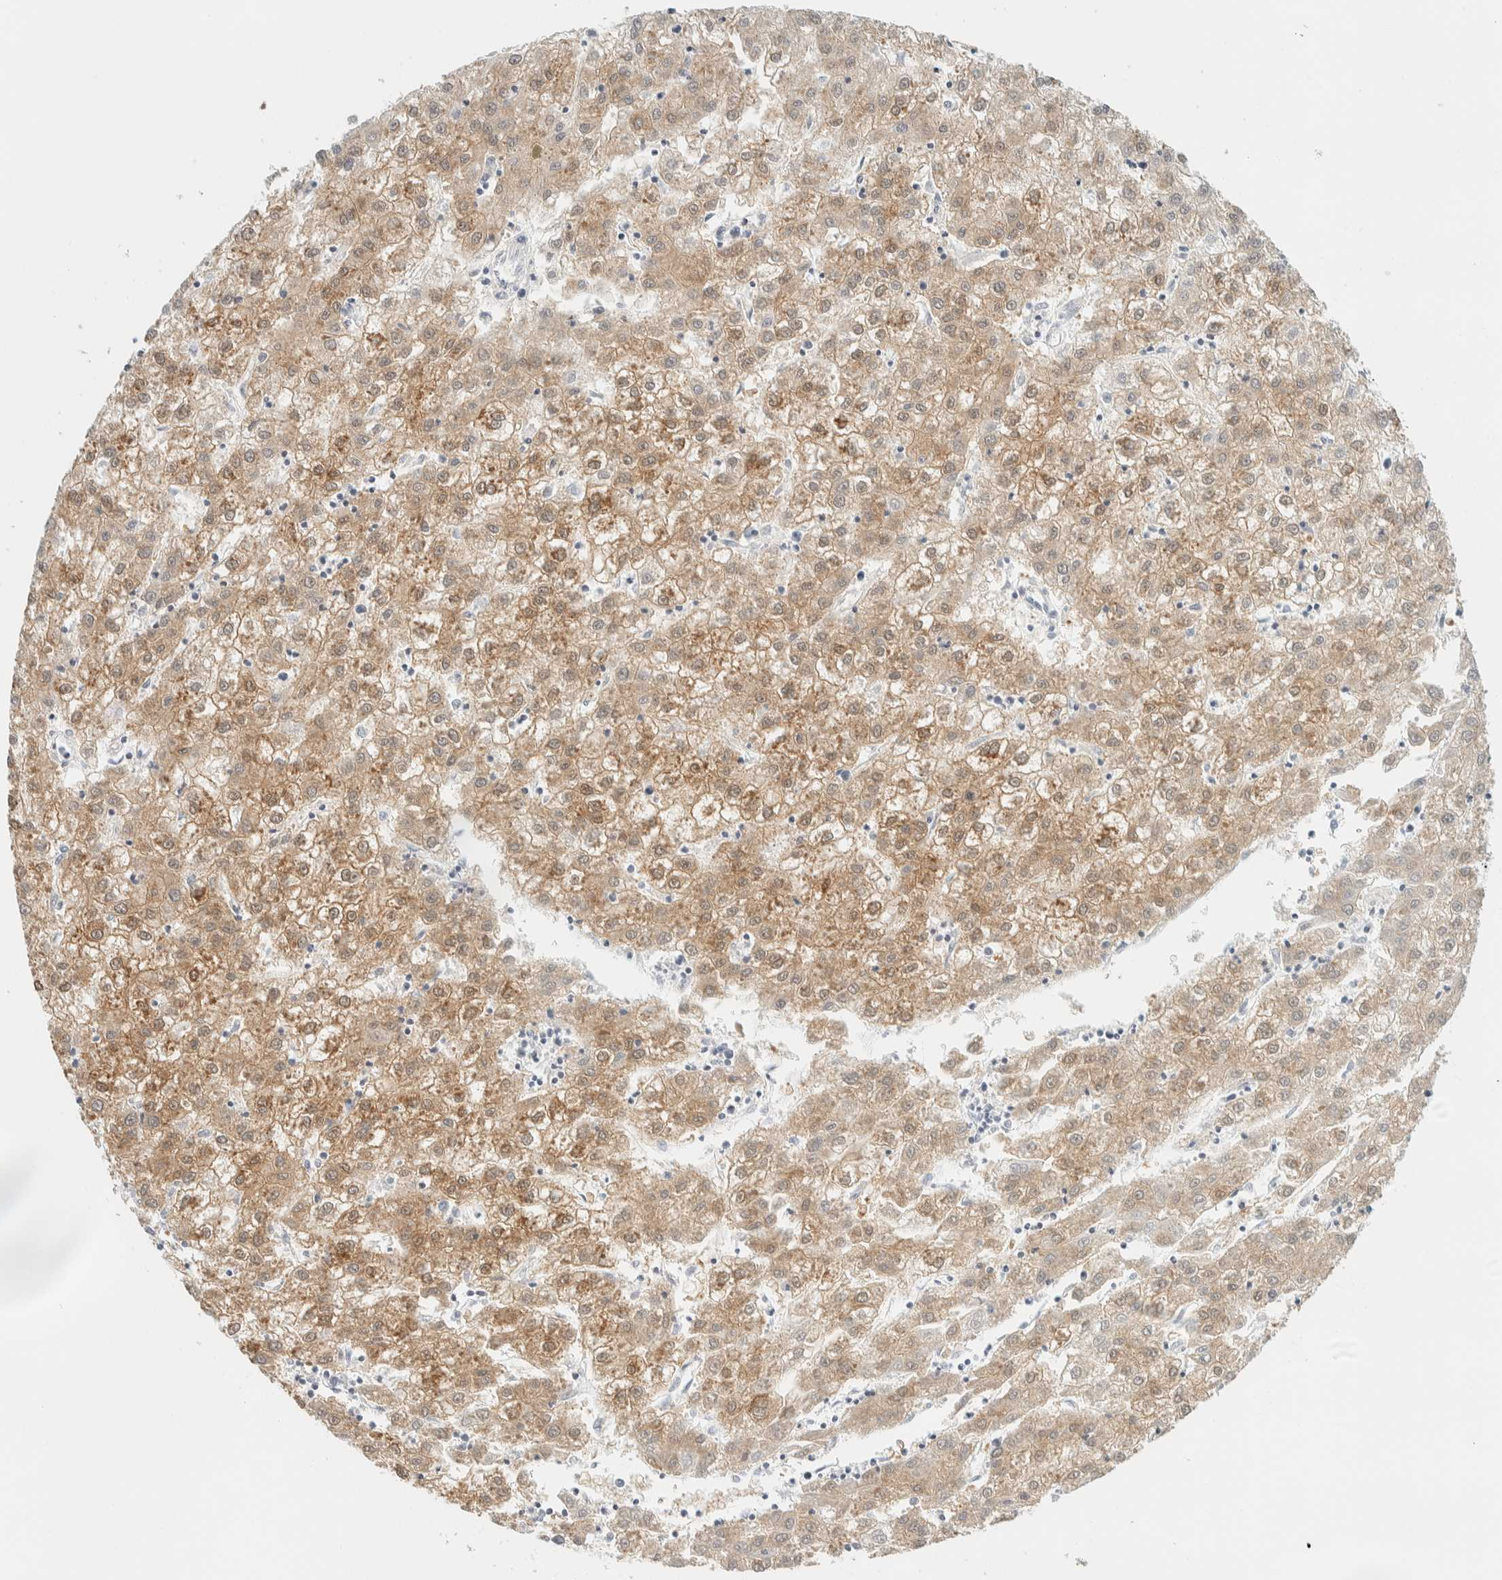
{"staining": {"intensity": "moderate", "quantity": ">75%", "location": "cytoplasmic/membranous"}, "tissue": "liver cancer", "cell_type": "Tumor cells", "image_type": "cancer", "snomed": [{"axis": "morphology", "description": "Carcinoma, Hepatocellular, NOS"}, {"axis": "topography", "description": "Liver"}], "caption": "DAB (3,3'-diaminobenzidine) immunohistochemical staining of liver cancer shows moderate cytoplasmic/membranous protein staining in about >75% of tumor cells.", "gene": "PCYT2", "patient": {"sex": "male", "age": 72}}